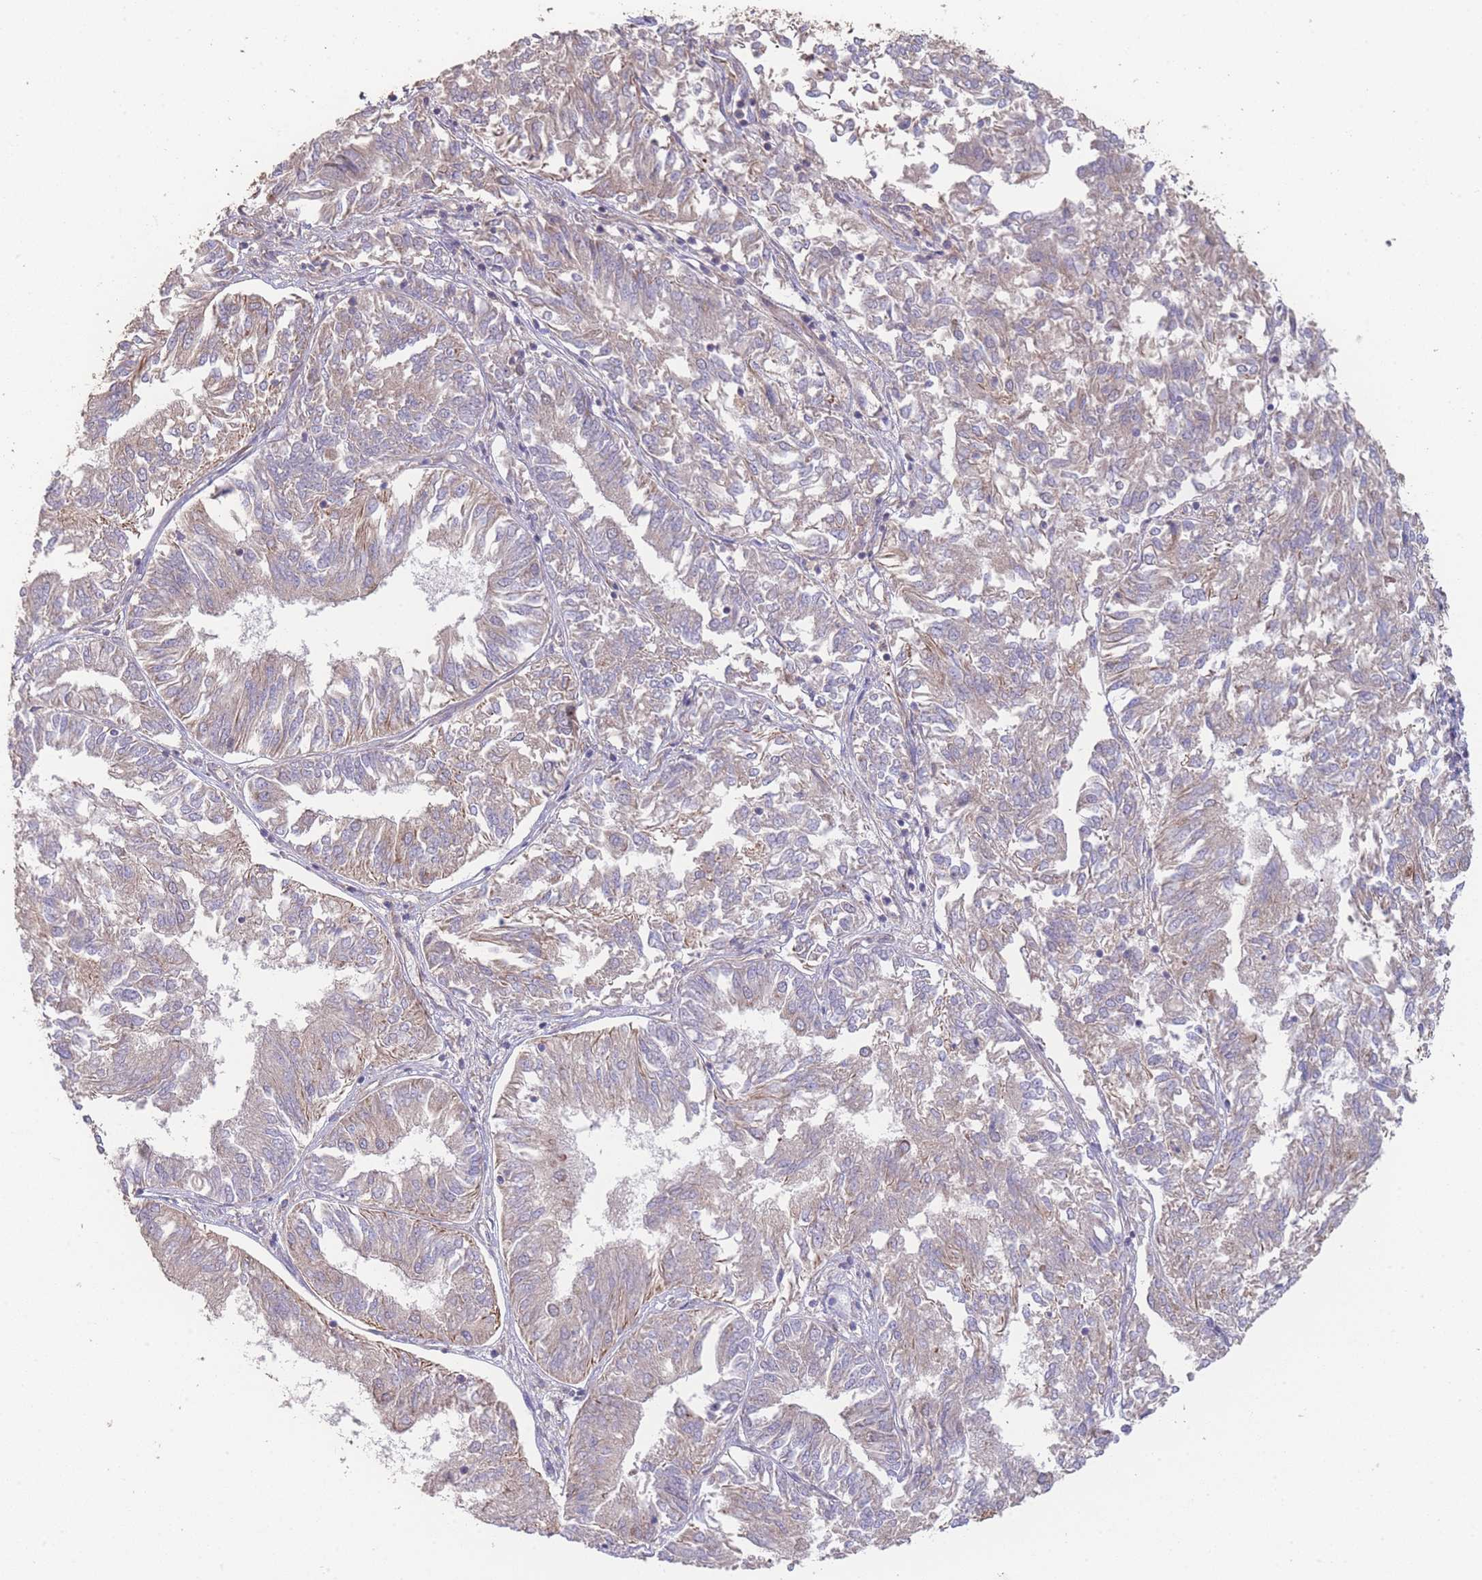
{"staining": {"intensity": "weak", "quantity": "25%-75%", "location": "cytoplasmic/membranous"}, "tissue": "endometrial cancer", "cell_type": "Tumor cells", "image_type": "cancer", "snomed": [{"axis": "morphology", "description": "Adenocarcinoma, NOS"}, {"axis": "topography", "description": "Endometrium"}], "caption": "Approximately 25%-75% of tumor cells in endometrial adenocarcinoma display weak cytoplasmic/membranous protein expression as visualized by brown immunohistochemical staining.", "gene": "PXMP4", "patient": {"sex": "female", "age": 58}}